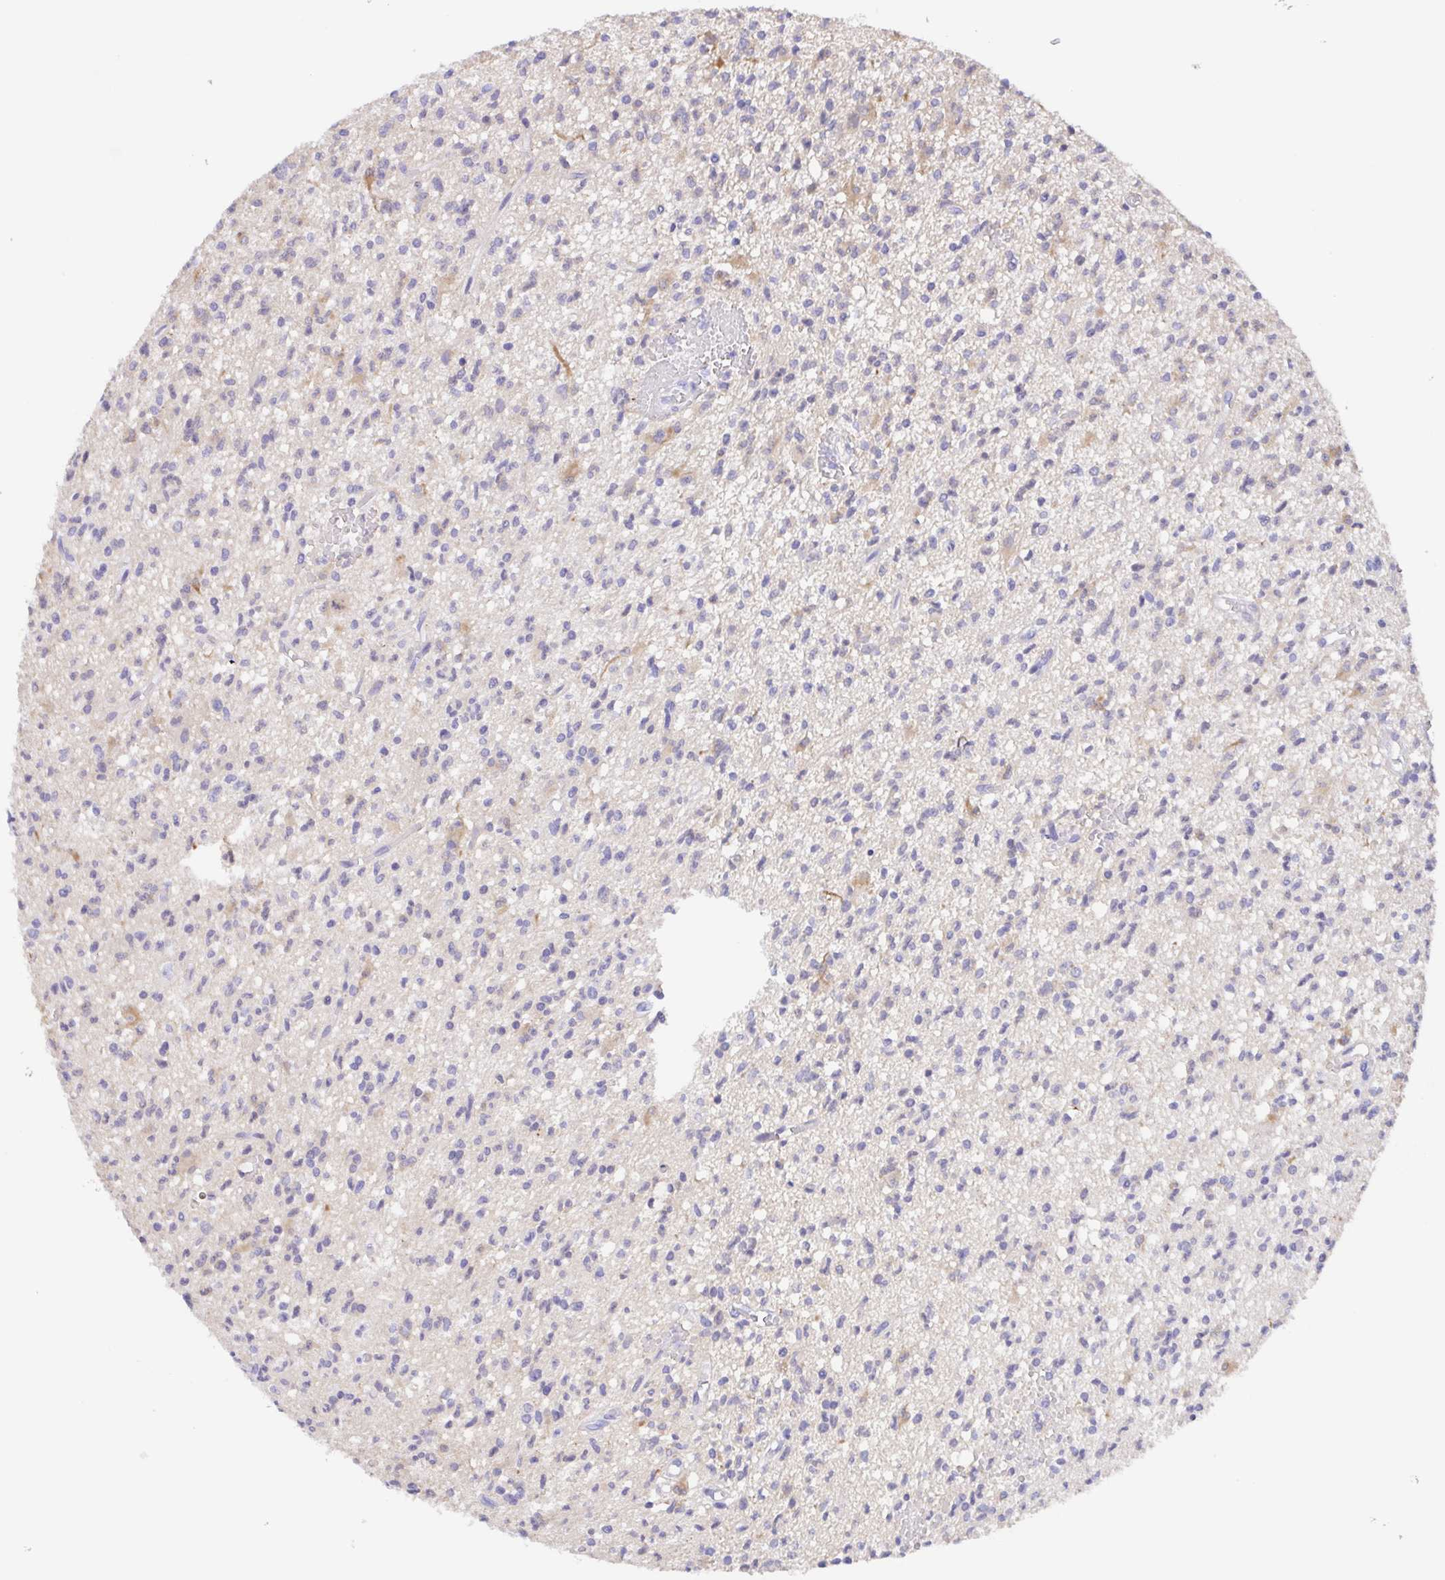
{"staining": {"intensity": "negative", "quantity": "none", "location": "none"}, "tissue": "glioma", "cell_type": "Tumor cells", "image_type": "cancer", "snomed": [{"axis": "morphology", "description": "Glioma, malignant, Low grade"}, {"axis": "topography", "description": "Brain"}], "caption": "Immunohistochemistry (IHC) of malignant glioma (low-grade) reveals no expression in tumor cells.", "gene": "MUCL3", "patient": {"sex": "male", "age": 64}}